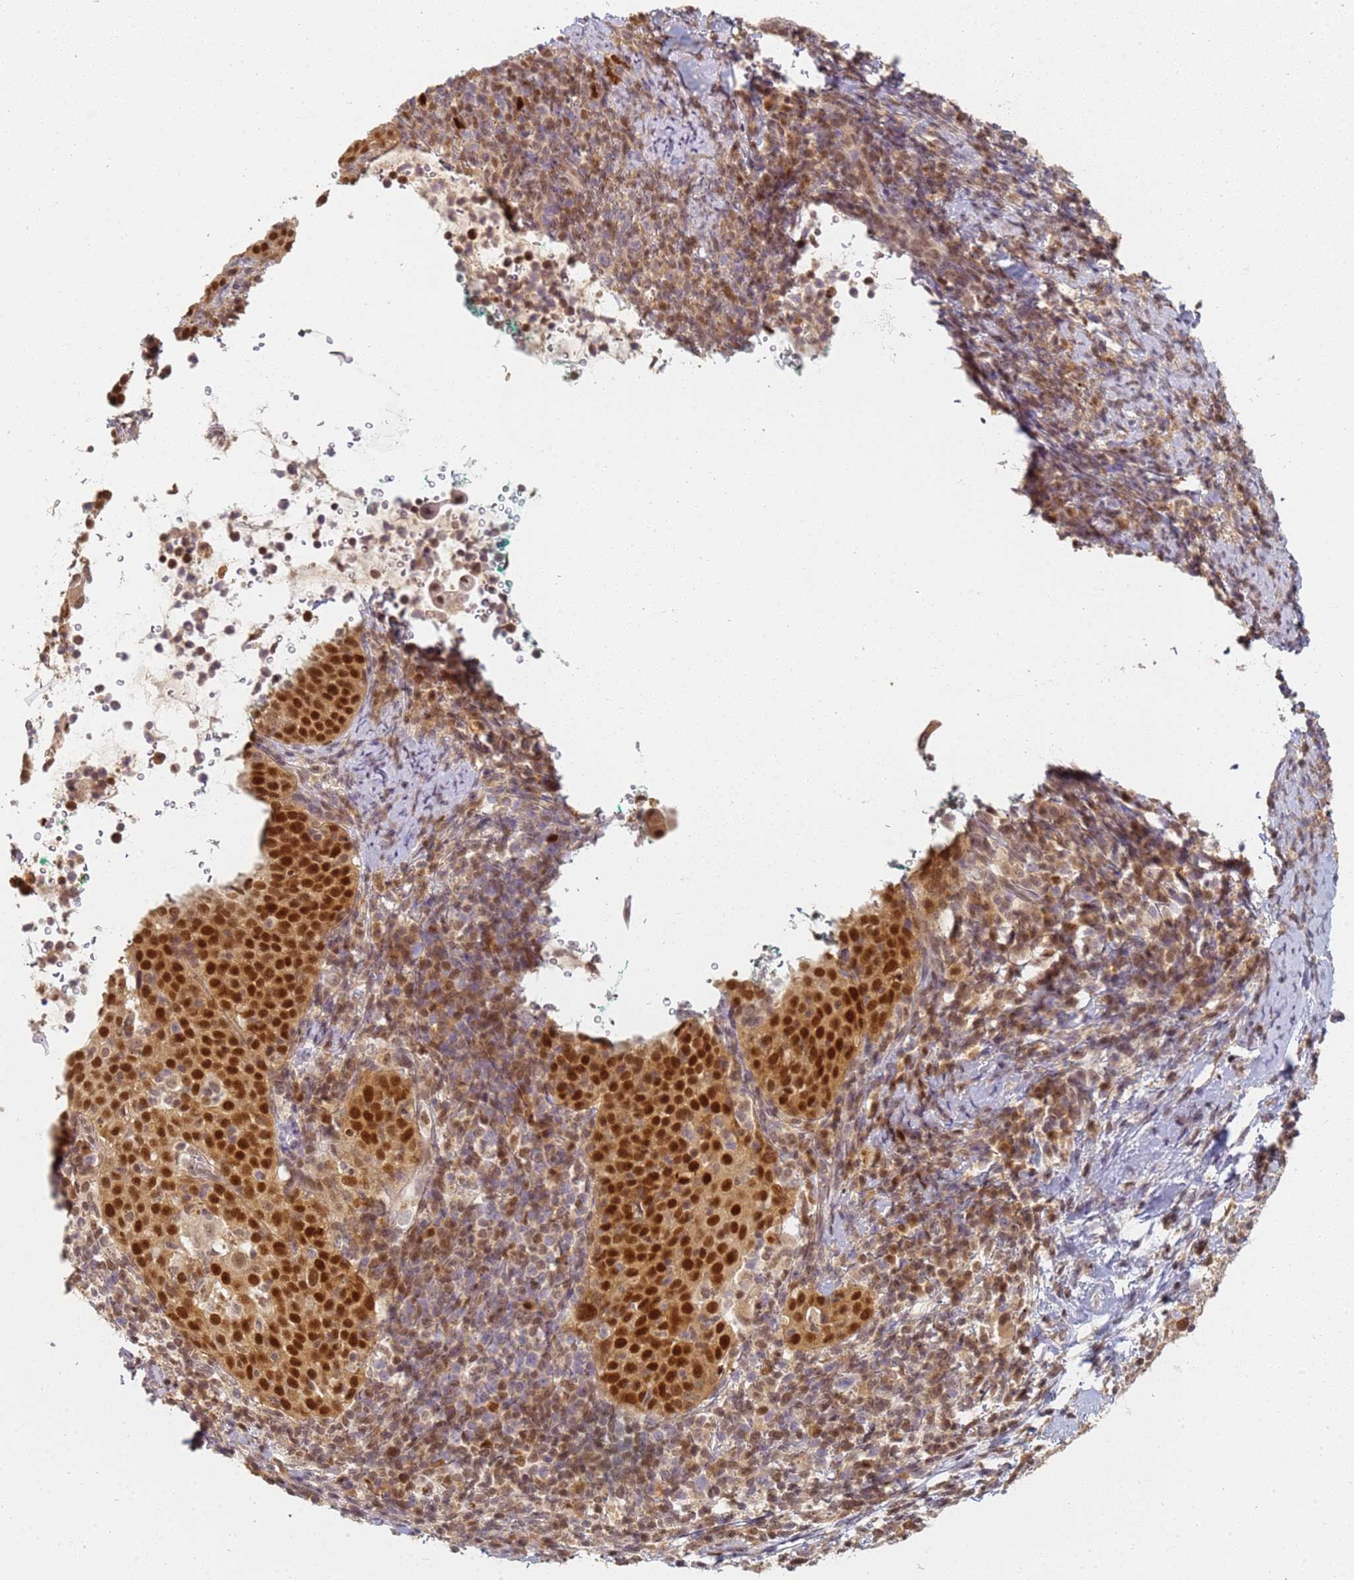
{"staining": {"intensity": "strong", "quantity": ">75%", "location": "nuclear"}, "tissue": "cervical cancer", "cell_type": "Tumor cells", "image_type": "cancer", "snomed": [{"axis": "morphology", "description": "Squamous cell carcinoma, NOS"}, {"axis": "topography", "description": "Cervix"}], "caption": "Squamous cell carcinoma (cervical) tissue shows strong nuclear positivity in about >75% of tumor cells", "gene": "HMCES", "patient": {"sex": "female", "age": 57}}